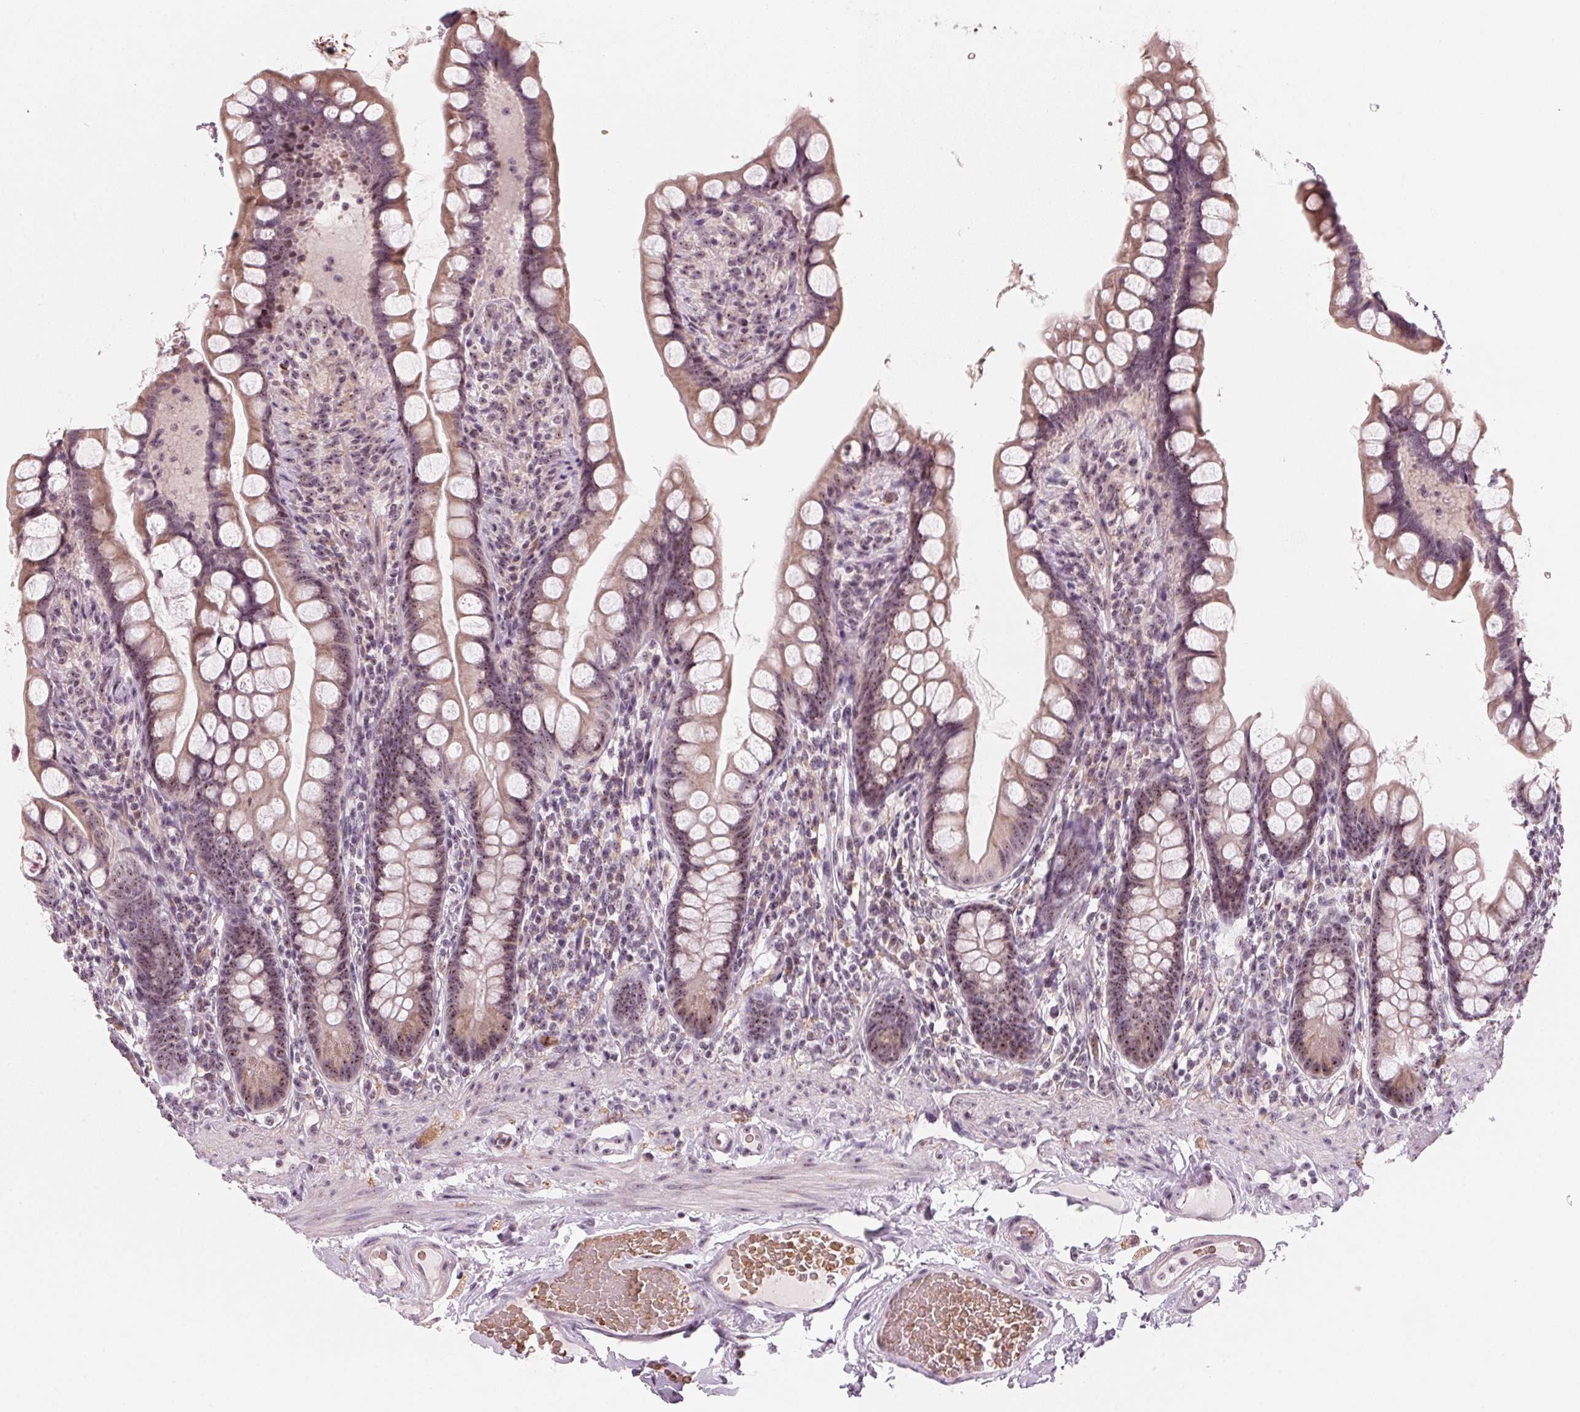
{"staining": {"intensity": "weak", "quantity": "25%-75%", "location": "cytoplasmic/membranous,nuclear"}, "tissue": "small intestine", "cell_type": "Glandular cells", "image_type": "normal", "snomed": [{"axis": "morphology", "description": "Normal tissue, NOS"}, {"axis": "topography", "description": "Small intestine"}], "caption": "Benign small intestine shows weak cytoplasmic/membranous,nuclear staining in approximately 25%-75% of glandular cells The staining was performed using DAB (3,3'-diaminobenzidine) to visualize the protein expression in brown, while the nuclei were stained in blue with hematoxylin (Magnification: 20x)..", "gene": "DNTTIP2", "patient": {"sex": "male", "age": 70}}